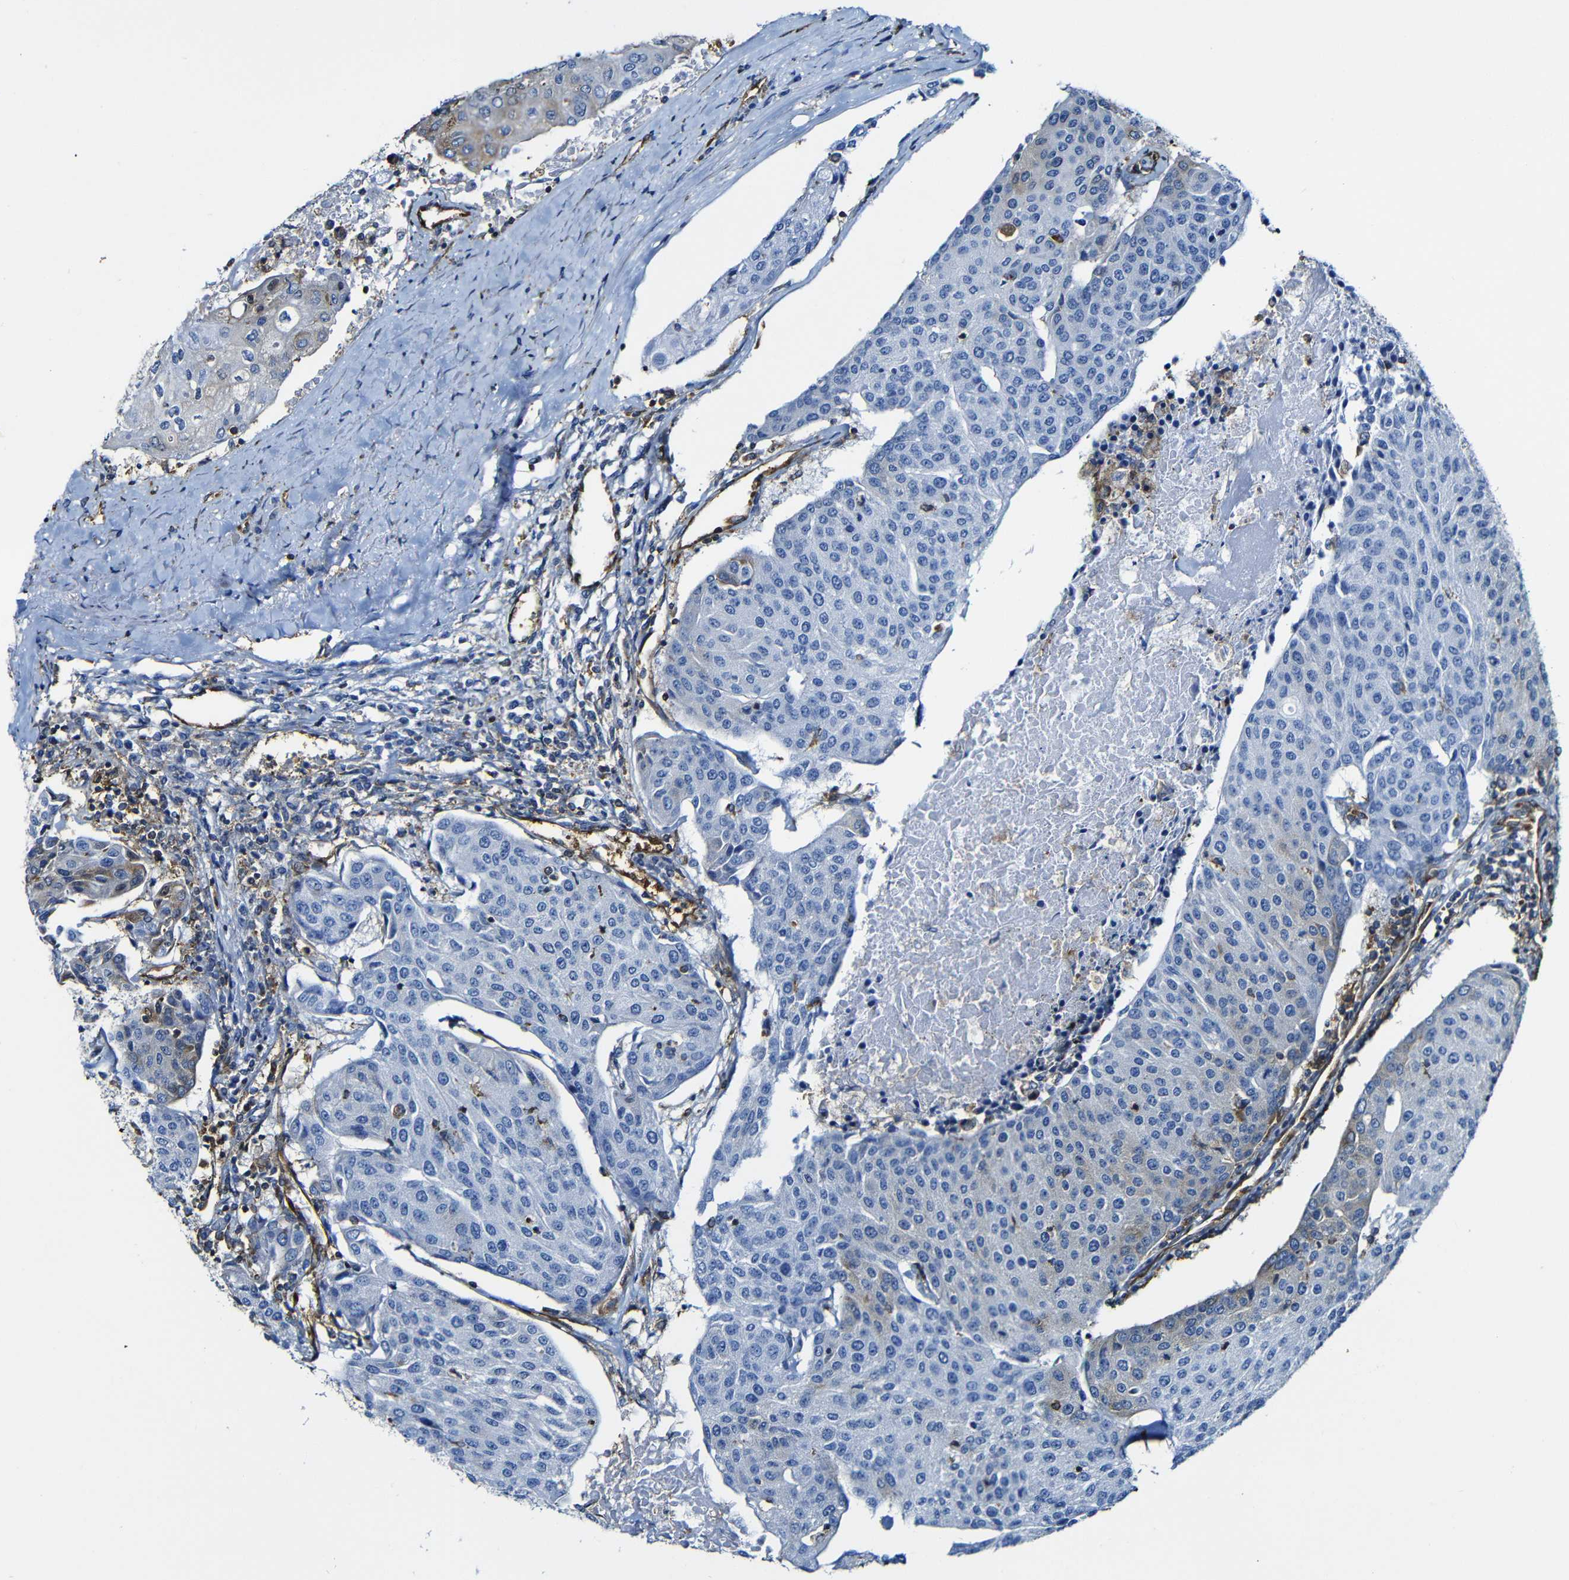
{"staining": {"intensity": "negative", "quantity": "none", "location": "none"}, "tissue": "urothelial cancer", "cell_type": "Tumor cells", "image_type": "cancer", "snomed": [{"axis": "morphology", "description": "Urothelial carcinoma, High grade"}, {"axis": "topography", "description": "Urinary bladder"}], "caption": "This image is of urothelial cancer stained with IHC to label a protein in brown with the nuclei are counter-stained blue. There is no staining in tumor cells.", "gene": "MSN", "patient": {"sex": "female", "age": 85}}